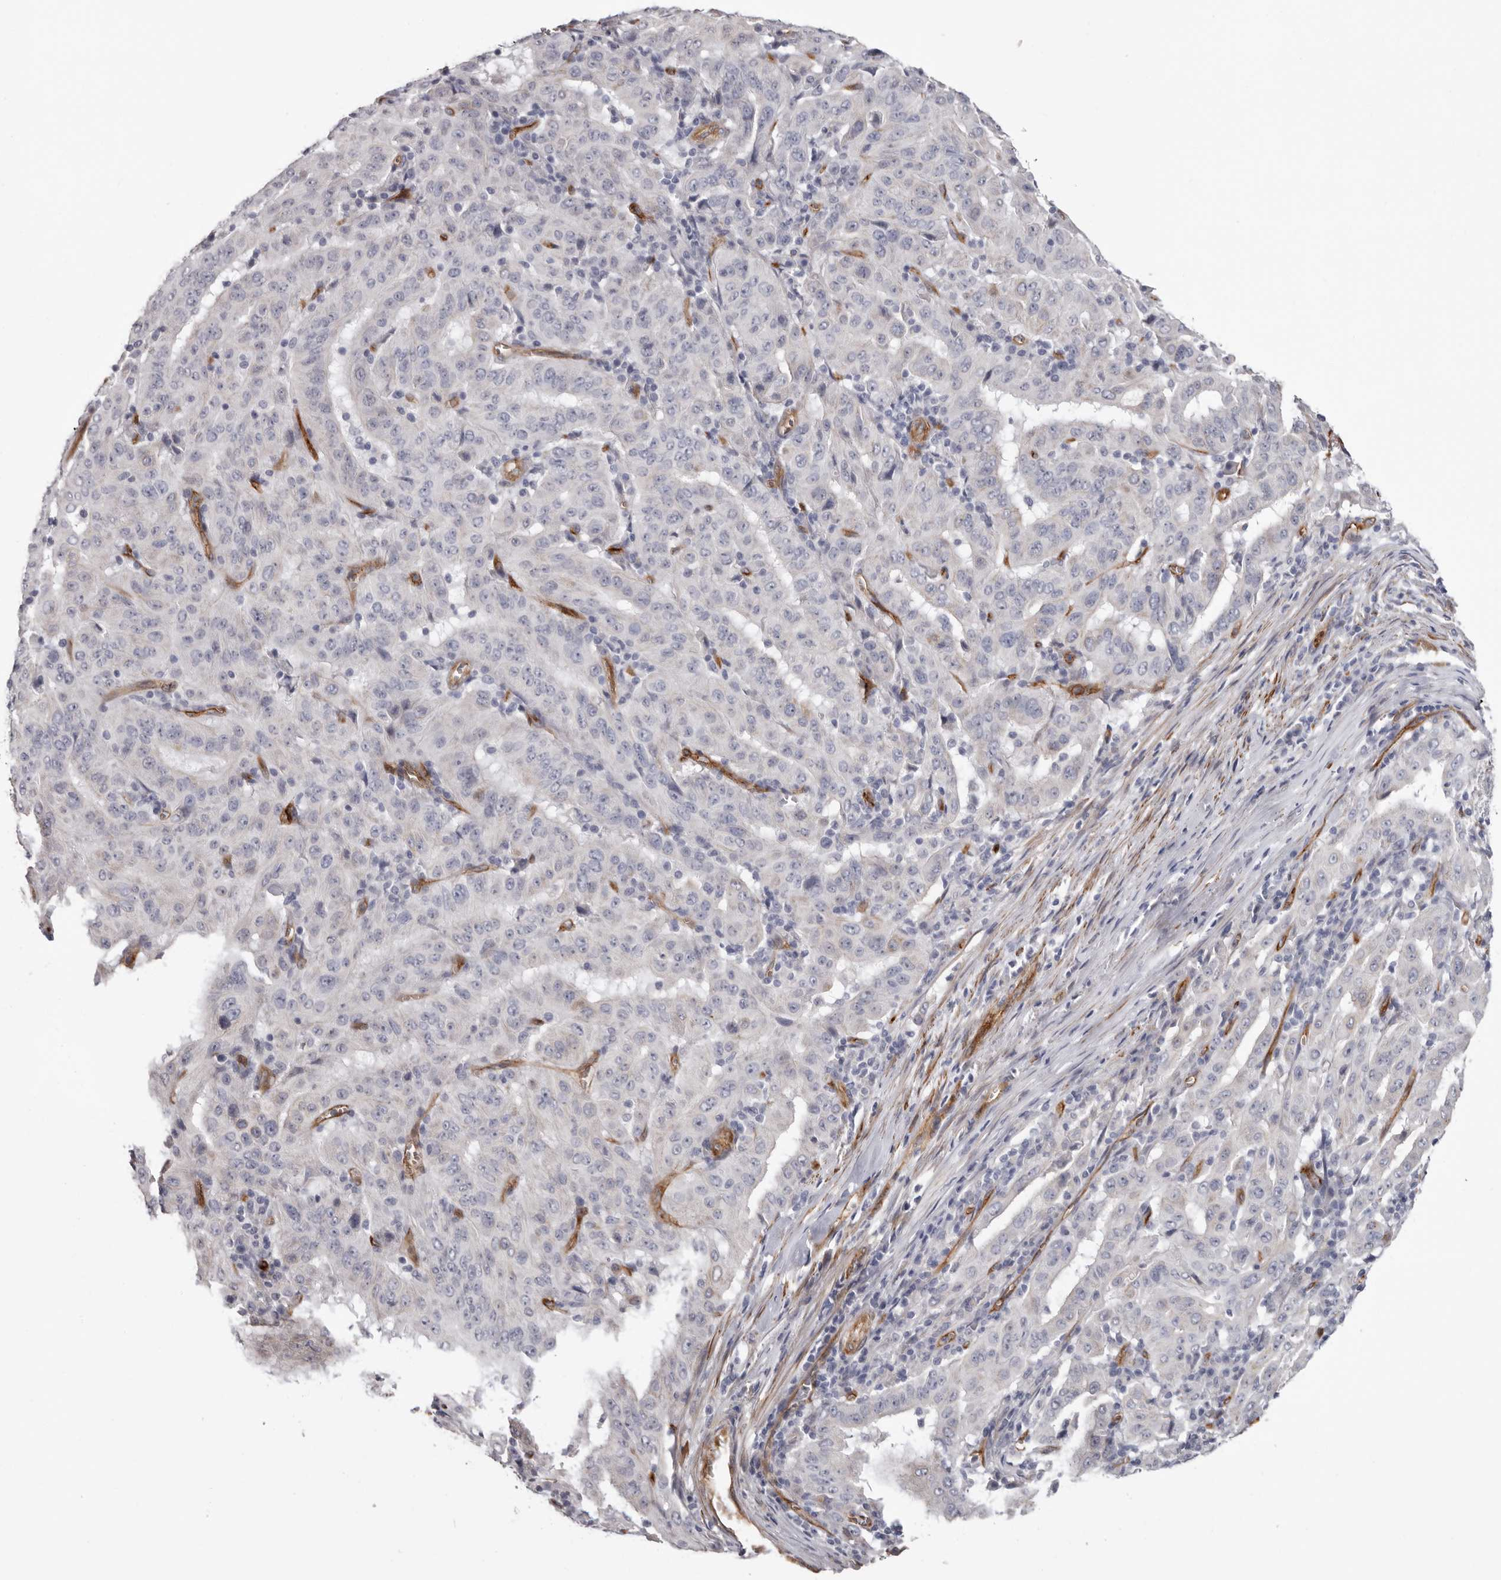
{"staining": {"intensity": "negative", "quantity": "none", "location": "none"}, "tissue": "pancreatic cancer", "cell_type": "Tumor cells", "image_type": "cancer", "snomed": [{"axis": "morphology", "description": "Adenocarcinoma, NOS"}, {"axis": "topography", "description": "Pancreas"}], "caption": "This is an immunohistochemistry (IHC) micrograph of human pancreatic adenocarcinoma. There is no positivity in tumor cells.", "gene": "ADGRL4", "patient": {"sex": "male", "age": 63}}